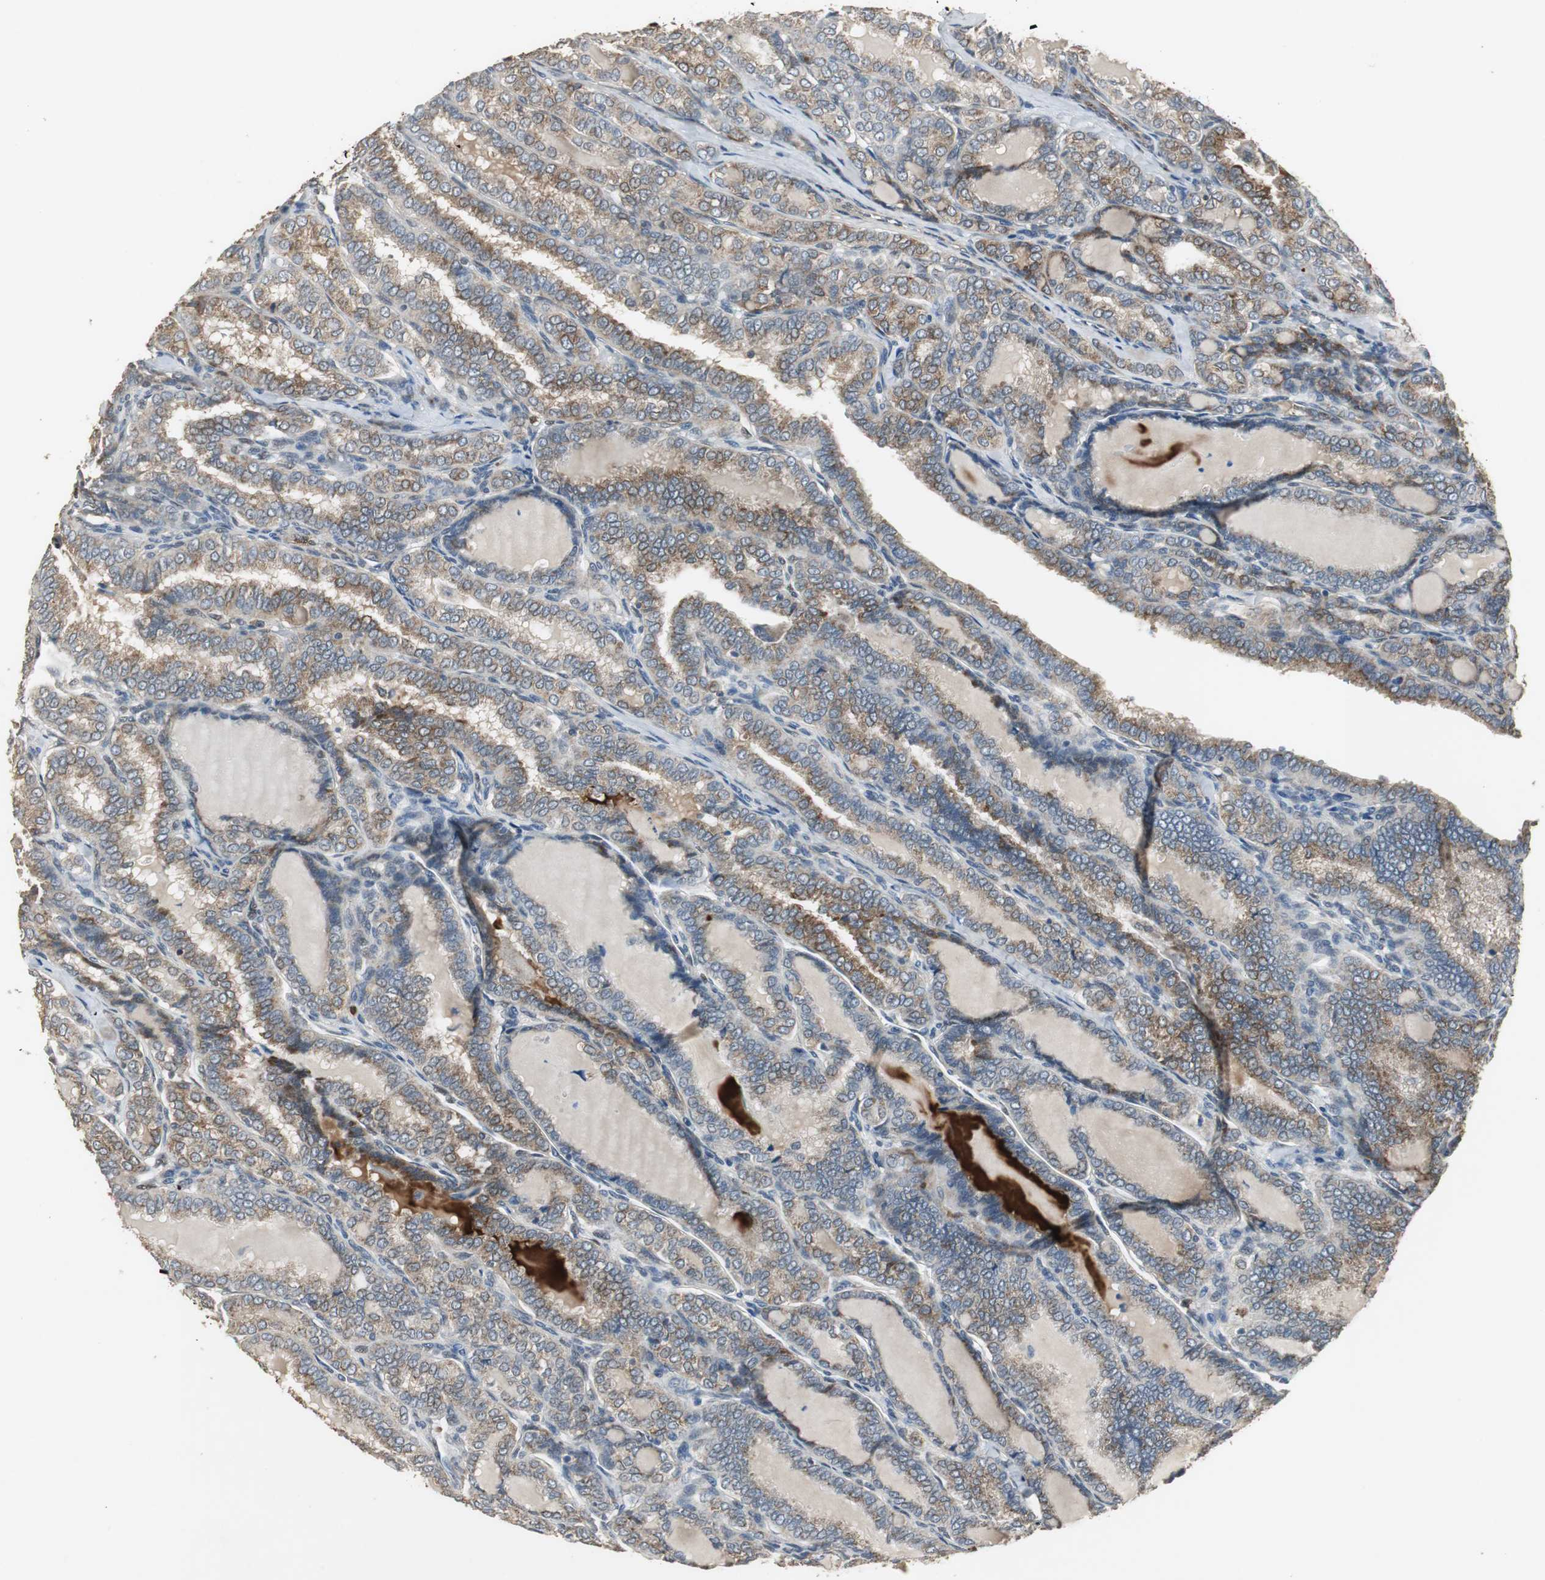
{"staining": {"intensity": "moderate", "quantity": "25%-75%", "location": "cytoplasmic/membranous"}, "tissue": "thyroid cancer", "cell_type": "Tumor cells", "image_type": "cancer", "snomed": [{"axis": "morphology", "description": "Papillary adenocarcinoma, NOS"}, {"axis": "topography", "description": "Thyroid gland"}], "caption": "Thyroid cancer was stained to show a protein in brown. There is medium levels of moderate cytoplasmic/membranous expression in approximately 25%-75% of tumor cells. The staining was performed using DAB (3,3'-diaminobenzidine) to visualize the protein expression in brown, while the nuclei were stained in blue with hematoxylin (Magnification: 20x).", "gene": "JTB", "patient": {"sex": "female", "age": 30}}